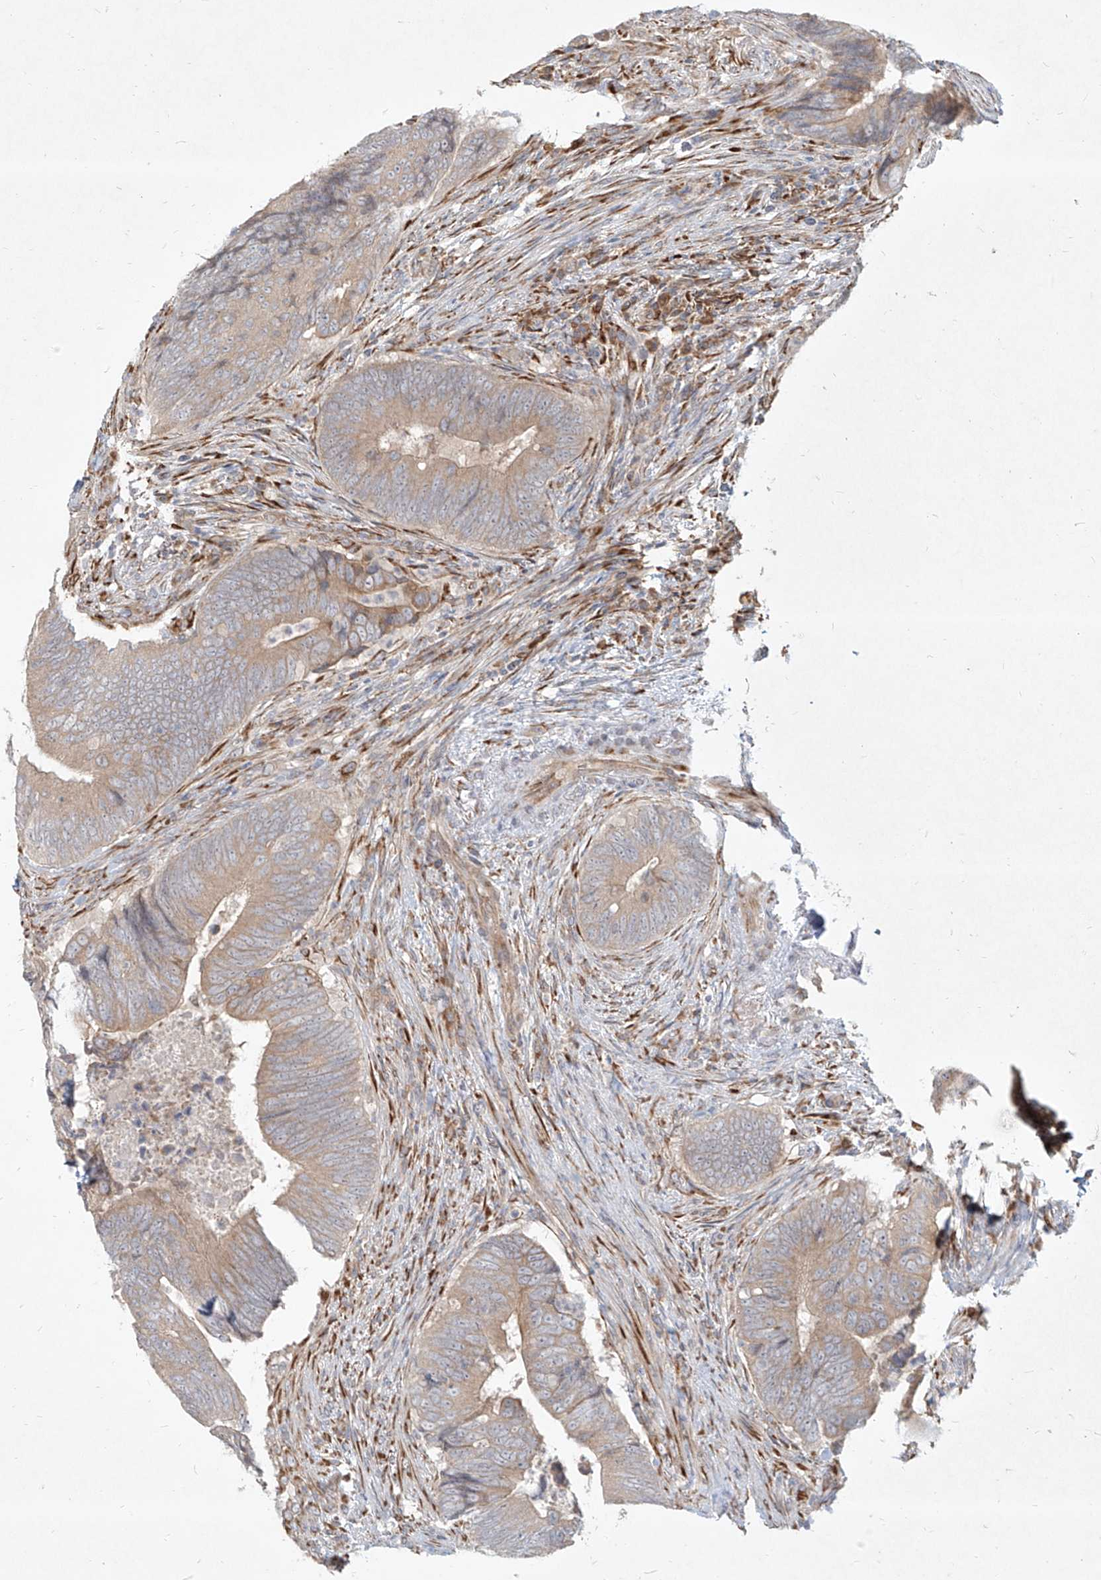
{"staining": {"intensity": "weak", "quantity": "25%-75%", "location": "cytoplasmic/membranous"}, "tissue": "colorectal cancer", "cell_type": "Tumor cells", "image_type": "cancer", "snomed": [{"axis": "morphology", "description": "Normal tissue, NOS"}, {"axis": "morphology", "description": "Adenocarcinoma, NOS"}, {"axis": "topography", "description": "Colon"}], "caption": "Adenocarcinoma (colorectal) stained with a protein marker demonstrates weak staining in tumor cells.", "gene": "CD209", "patient": {"sex": "male", "age": 56}}